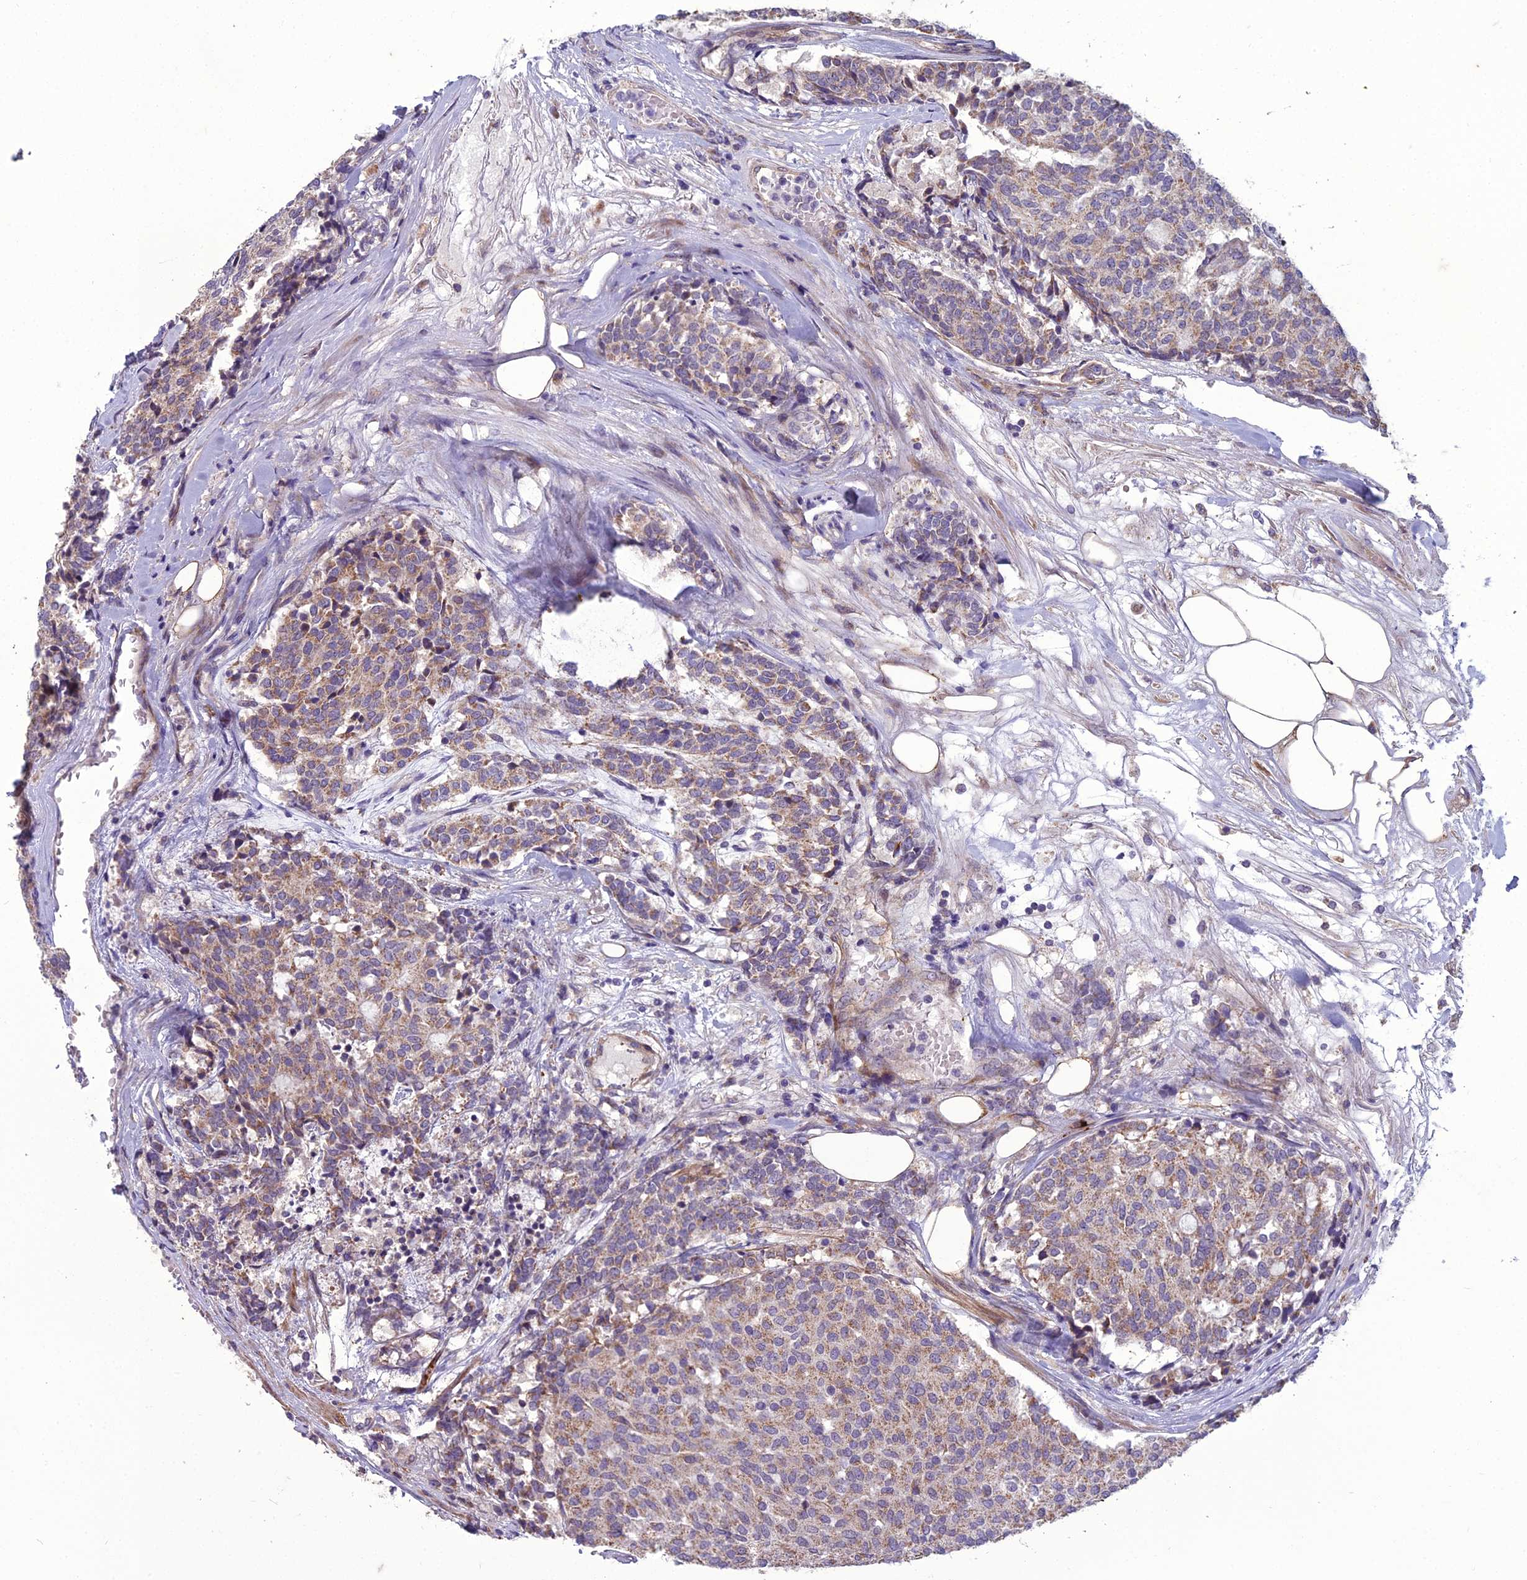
{"staining": {"intensity": "moderate", "quantity": ">75%", "location": "cytoplasmic/membranous"}, "tissue": "carcinoid", "cell_type": "Tumor cells", "image_type": "cancer", "snomed": [{"axis": "morphology", "description": "Carcinoid, malignant, NOS"}, {"axis": "topography", "description": "Pancreas"}], "caption": "The photomicrograph displays staining of carcinoid (malignant), revealing moderate cytoplasmic/membranous protein staining (brown color) within tumor cells.", "gene": "DUS2", "patient": {"sex": "female", "age": 54}}